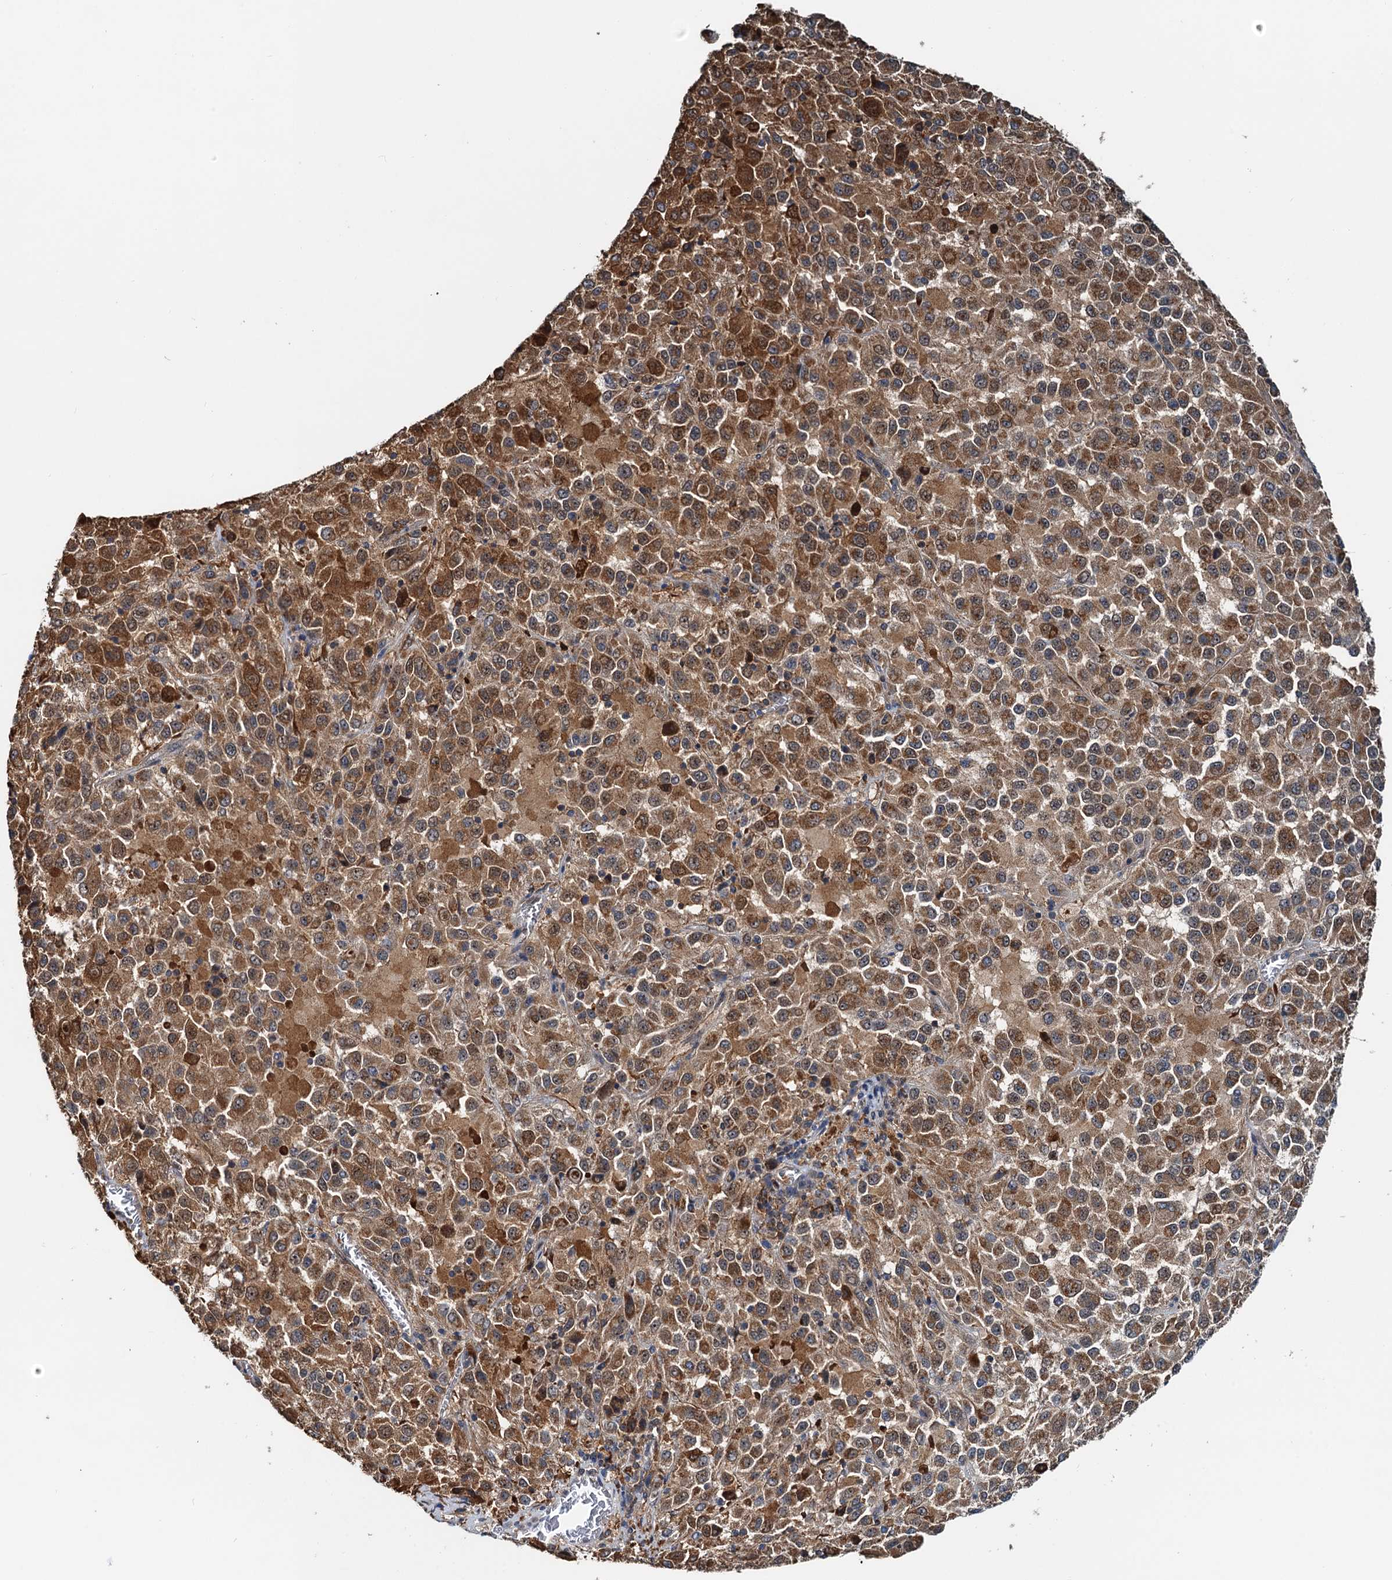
{"staining": {"intensity": "moderate", "quantity": ">75%", "location": "cytoplasmic/membranous"}, "tissue": "melanoma", "cell_type": "Tumor cells", "image_type": "cancer", "snomed": [{"axis": "morphology", "description": "Malignant melanoma, Metastatic site"}, {"axis": "topography", "description": "Lung"}], "caption": "Immunohistochemistry of melanoma demonstrates medium levels of moderate cytoplasmic/membranous staining in about >75% of tumor cells. The protein is shown in brown color, while the nuclei are stained blue.", "gene": "USP6NL", "patient": {"sex": "male", "age": 64}}